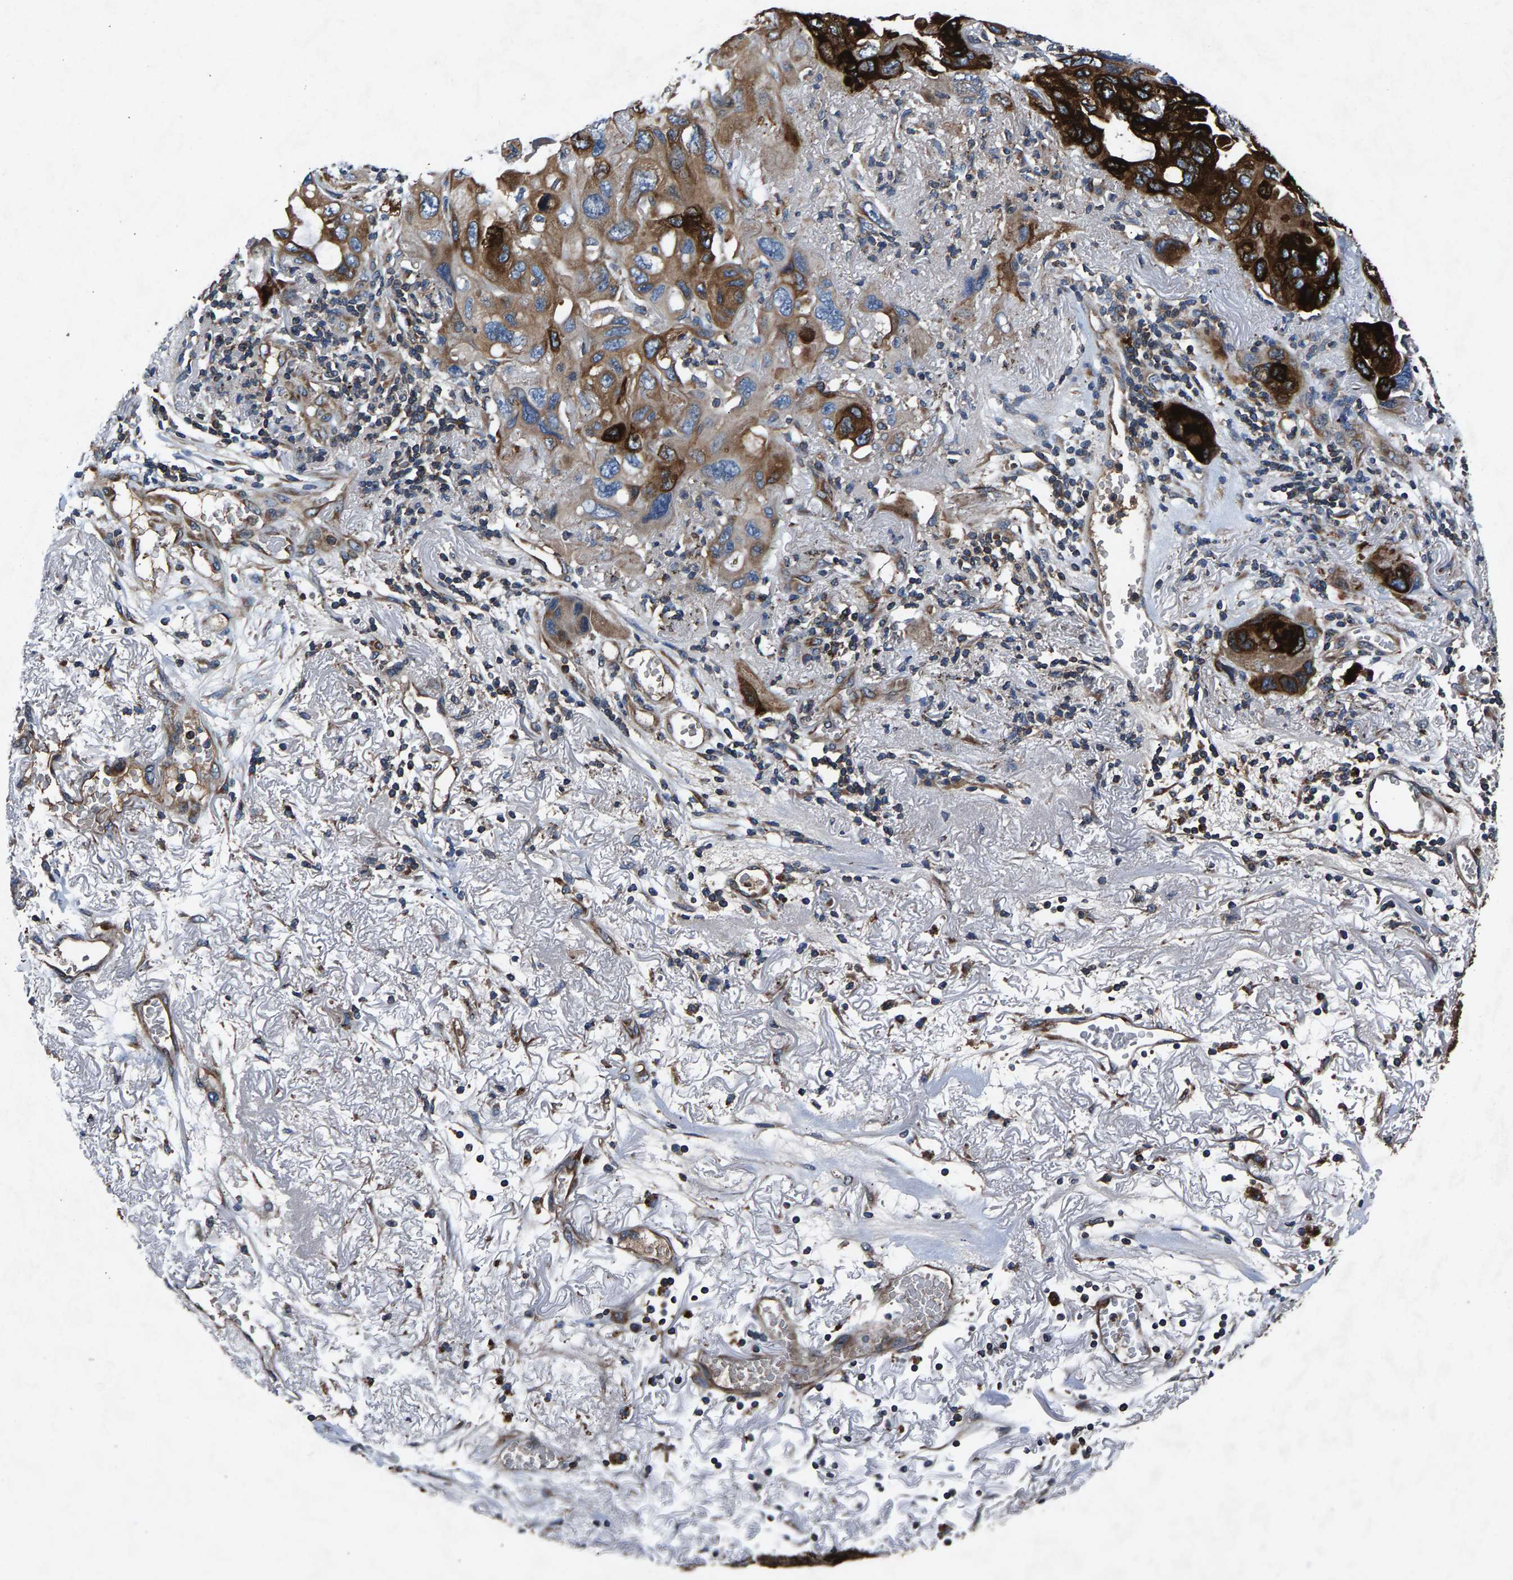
{"staining": {"intensity": "strong", "quantity": ">75%", "location": "cytoplasmic/membranous"}, "tissue": "lung cancer", "cell_type": "Tumor cells", "image_type": "cancer", "snomed": [{"axis": "morphology", "description": "Squamous cell carcinoma, NOS"}, {"axis": "topography", "description": "Lung"}], "caption": "Immunohistochemistry histopathology image of human lung squamous cell carcinoma stained for a protein (brown), which shows high levels of strong cytoplasmic/membranous positivity in approximately >75% of tumor cells.", "gene": "LPCAT1", "patient": {"sex": "female", "age": 73}}